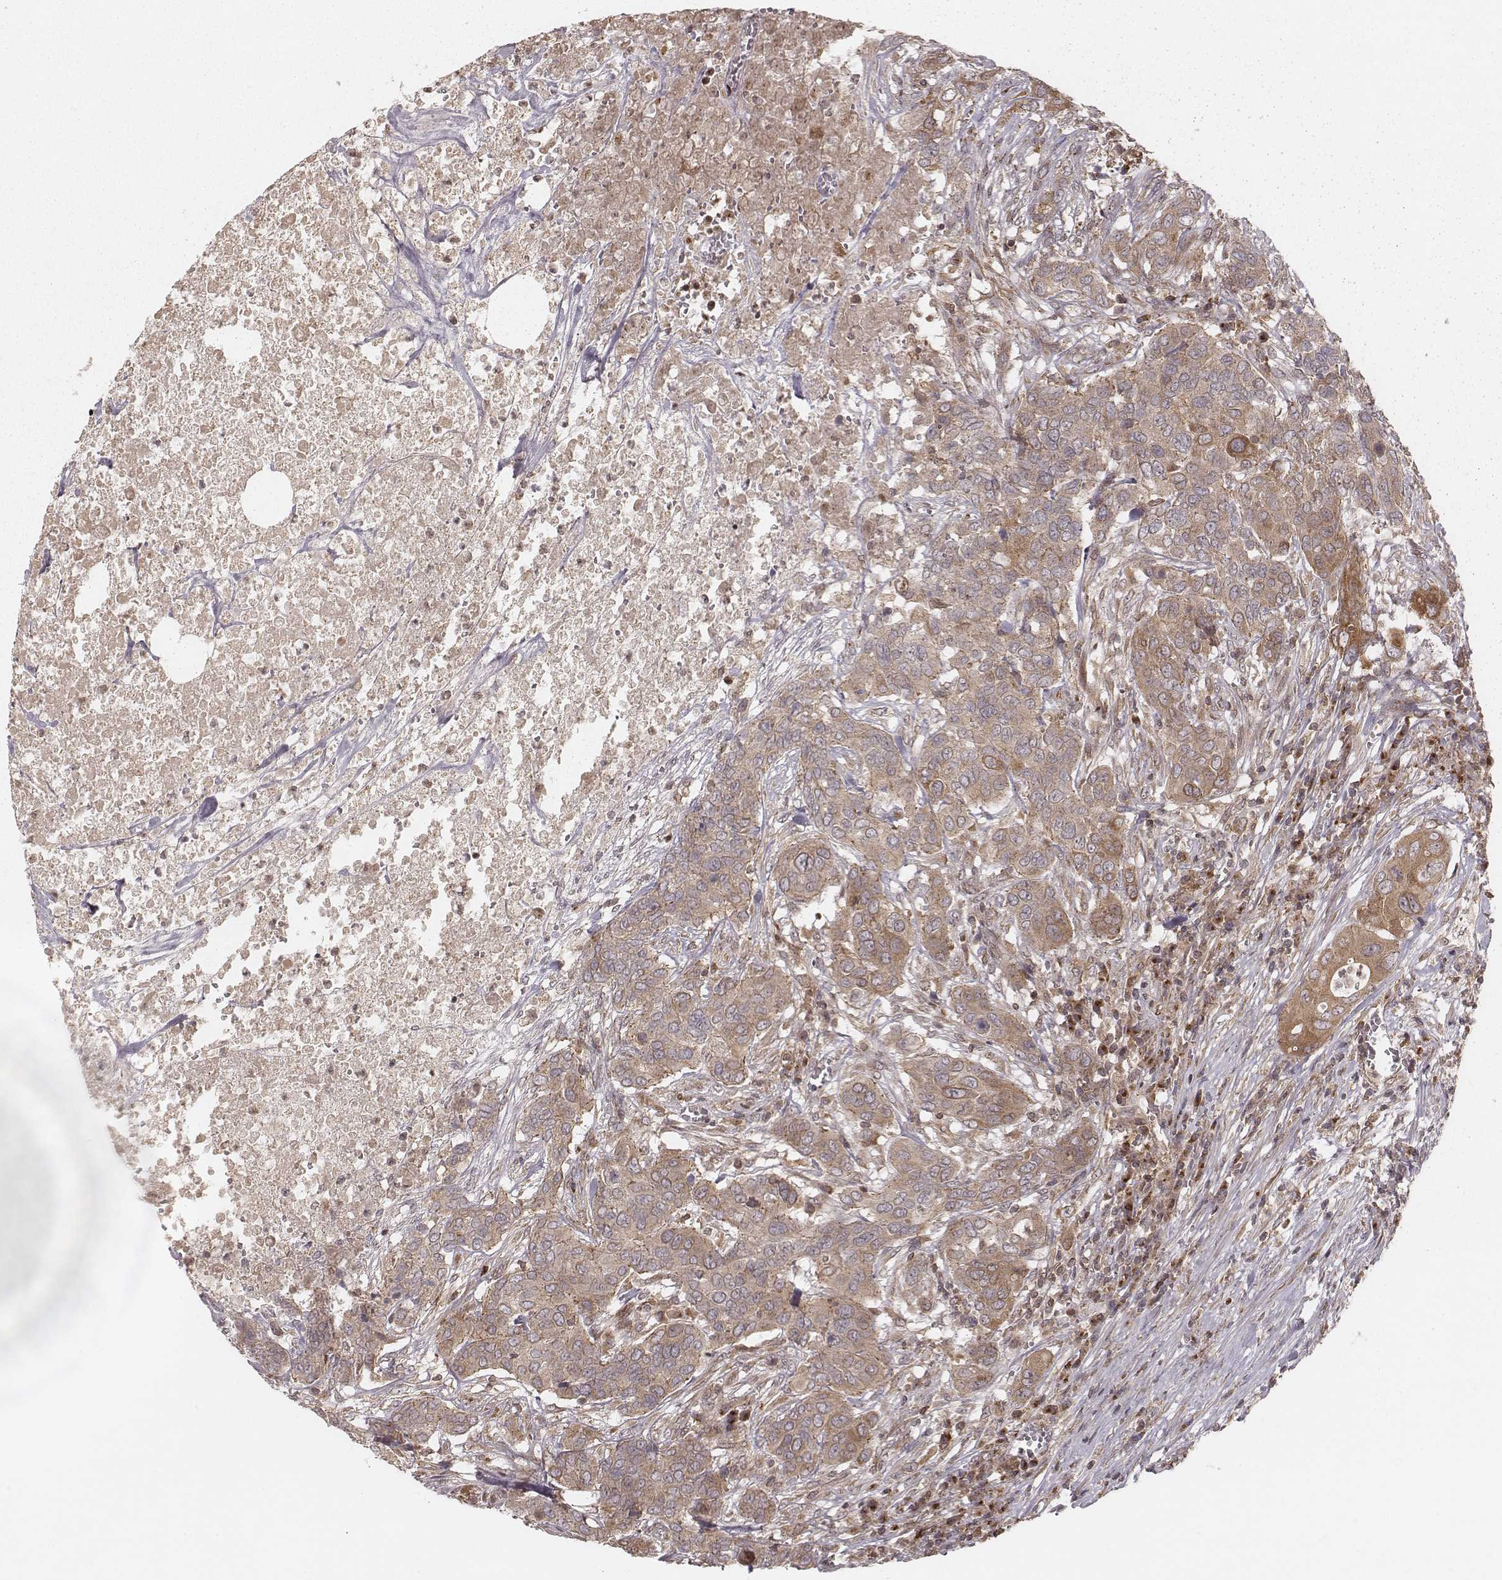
{"staining": {"intensity": "weak", "quantity": ">75%", "location": "cytoplasmic/membranous"}, "tissue": "urothelial cancer", "cell_type": "Tumor cells", "image_type": "cancer", "snomed": [{"axis": "morphology", "description": "Urothelial carcinoma, NOS"}, {"axis": "morphology", "description": "Urothelial carcinoma, High grade"}, {"axis": "topography", "description": "Urinary bladder"}], "caption": "Immunohistochemical staining of human urothelial cancer demonstrates low levels of weak cytoplasmic/membranous protein staining in about >75% of tumor cells.", "gene": "MYO19", "patient": {"sex": "male", "age": 63}}